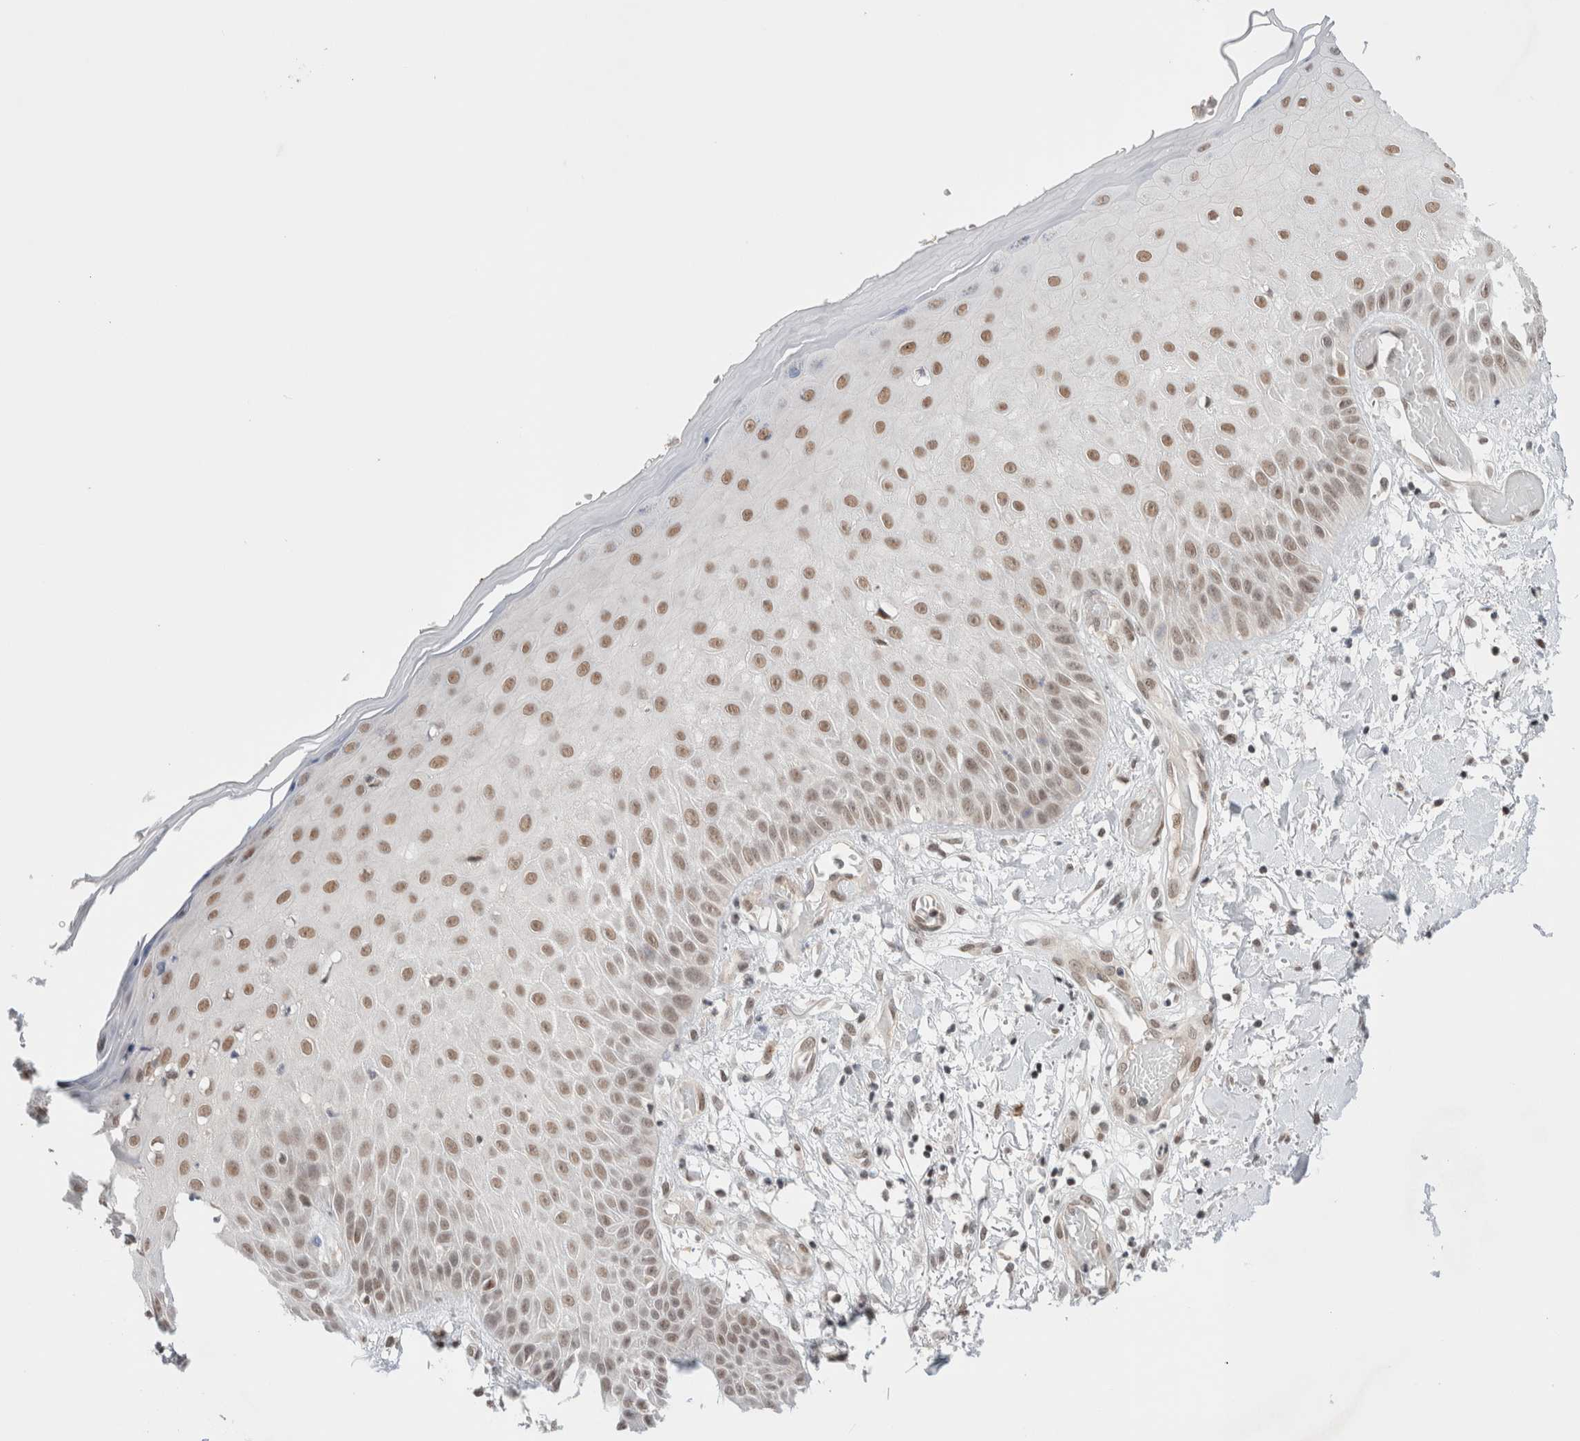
{"staining": {"intensity": "moderate", "quantity": ">75%", "location": "nuclear"}, "tissue": "skin", "cell_type": "Fibroblasts", "image_type": "normal", "snomed": [{"axis": "morphology", "description": "Normal tissue, NOS"}, {"axis": "morphology", "description": "Inflammation, NOS"}, {"axis": "topography", "description": "Skin"}], "caption": "IHC of unremarkable skin reveals medium levels of moderate nuclear expression in approximately >75% of fibroblasts.", "gene": "GATAD2A", "patient": {"sex": "female", "age": 44}}